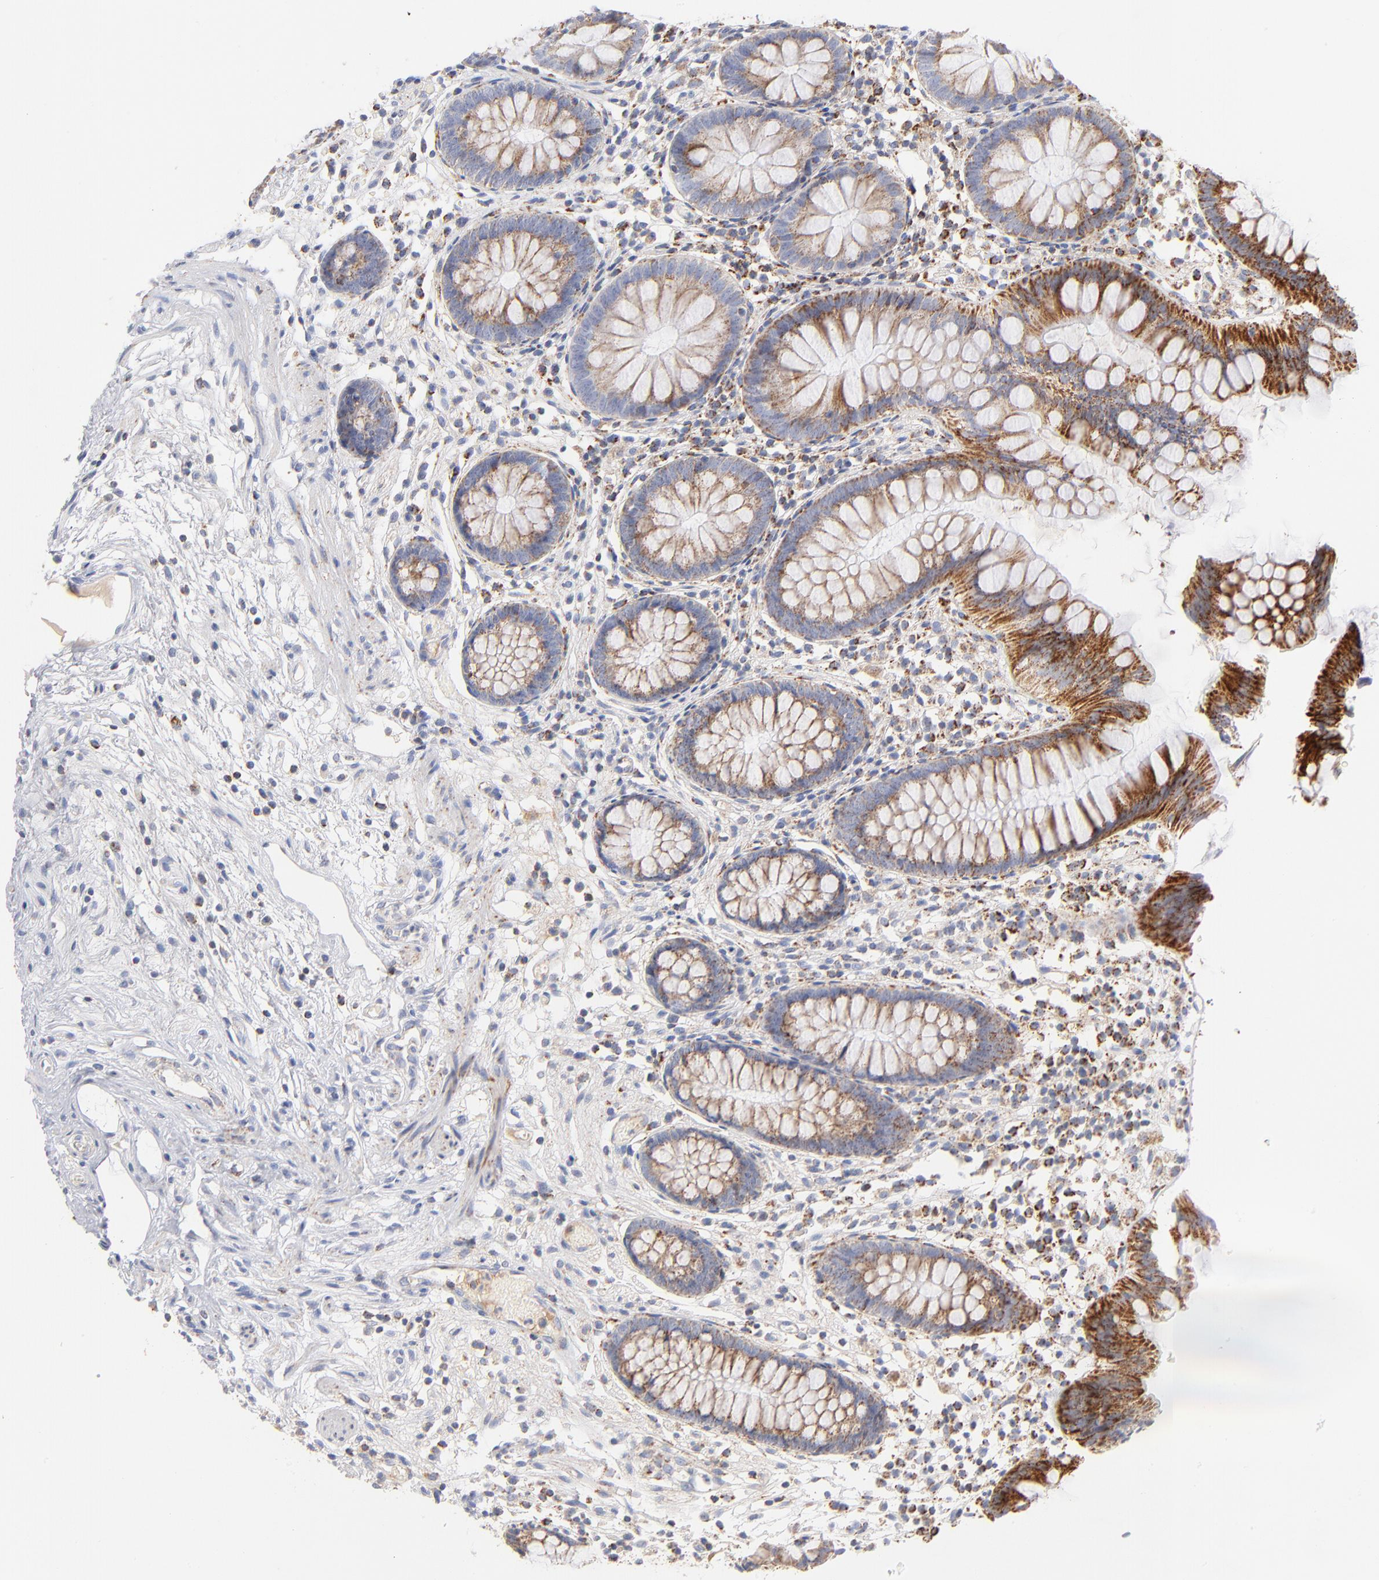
{"staining": {"intensity": "moderate", "quantity": ">75%", "location": "cytoplasmic/membranous"}, "tissue": "appendix", "cell_type": "Glandular cells", "image_type": "normal", "snomed": [{"axis": "morphology", "description": "Normal tissue, NOS"}, {"axis": "topography", "description": "Appendix"}], "caption": "DAB (3,3'-diaminobenzidine) immunohistochemical staining of benign appendix reveals moderate cytoplasmic/membranous protein positivity in about >75% of glandular cells.", "gene": "DLAT", "patient": {"sex": "male", "age": 38}}